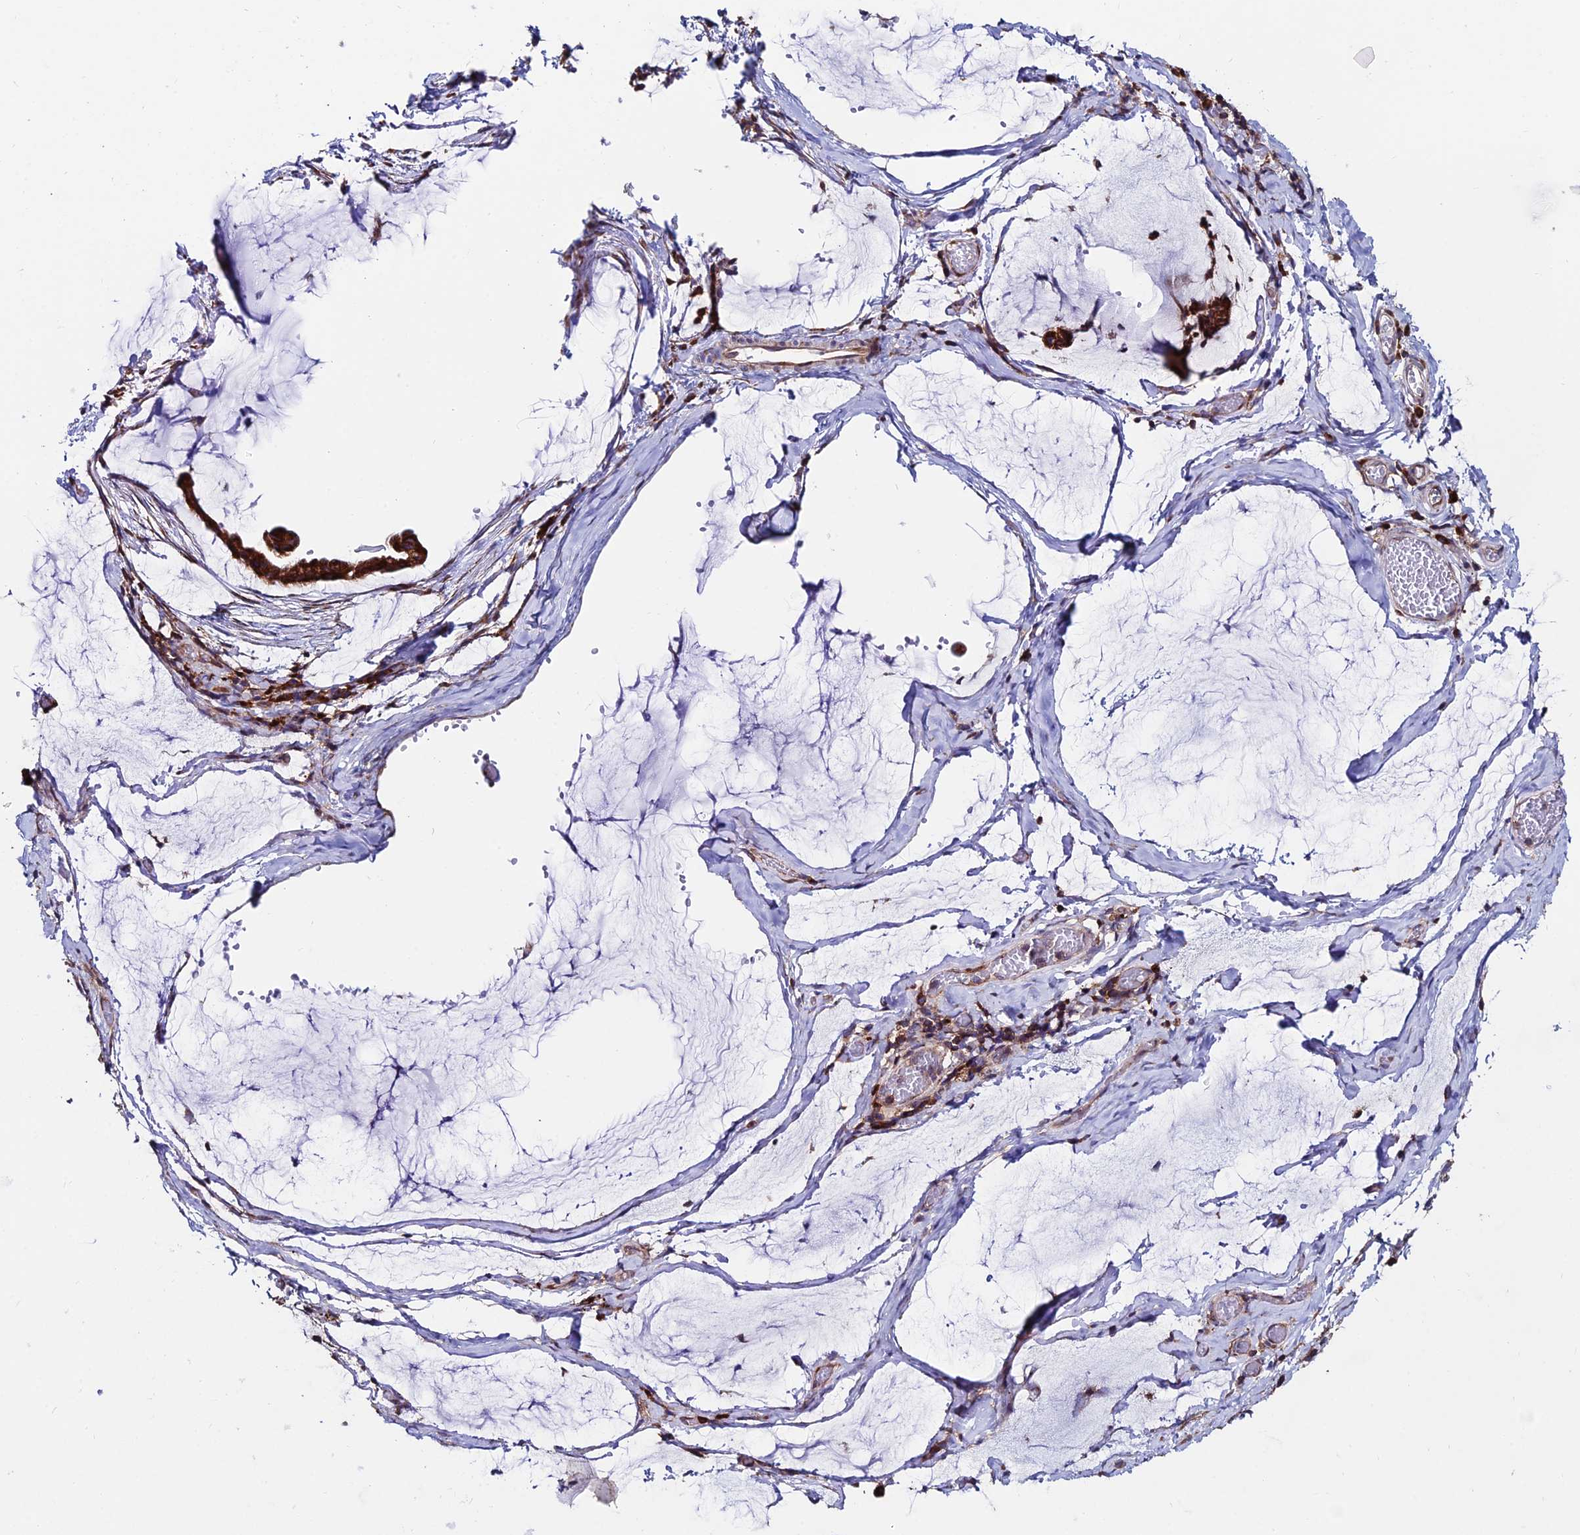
{"staining": {"intensity": "strong", "quantity": ">75%", "location": "cytoplasmic/membranous"}, "tissue": "ovarian cancer", "cell_type": "Tumor cells", "image_type": "cancer", "snomed": [{"axis": "morphology", "description": "Cystadenocarcinoma, mucinous, NOS"}, {"axis": "topography", "description": "Ovary"}], "caption": "A photomicrograph of ovarian cancer (mucinous cystadenocarcinoma) stained for a protein reveals strong cytoplasmic/membranous brown staining in tumor cells. Nuclei are stained in blue.", "gene": "EIF3K", "patient": {"sex": "female", "age": 73}}